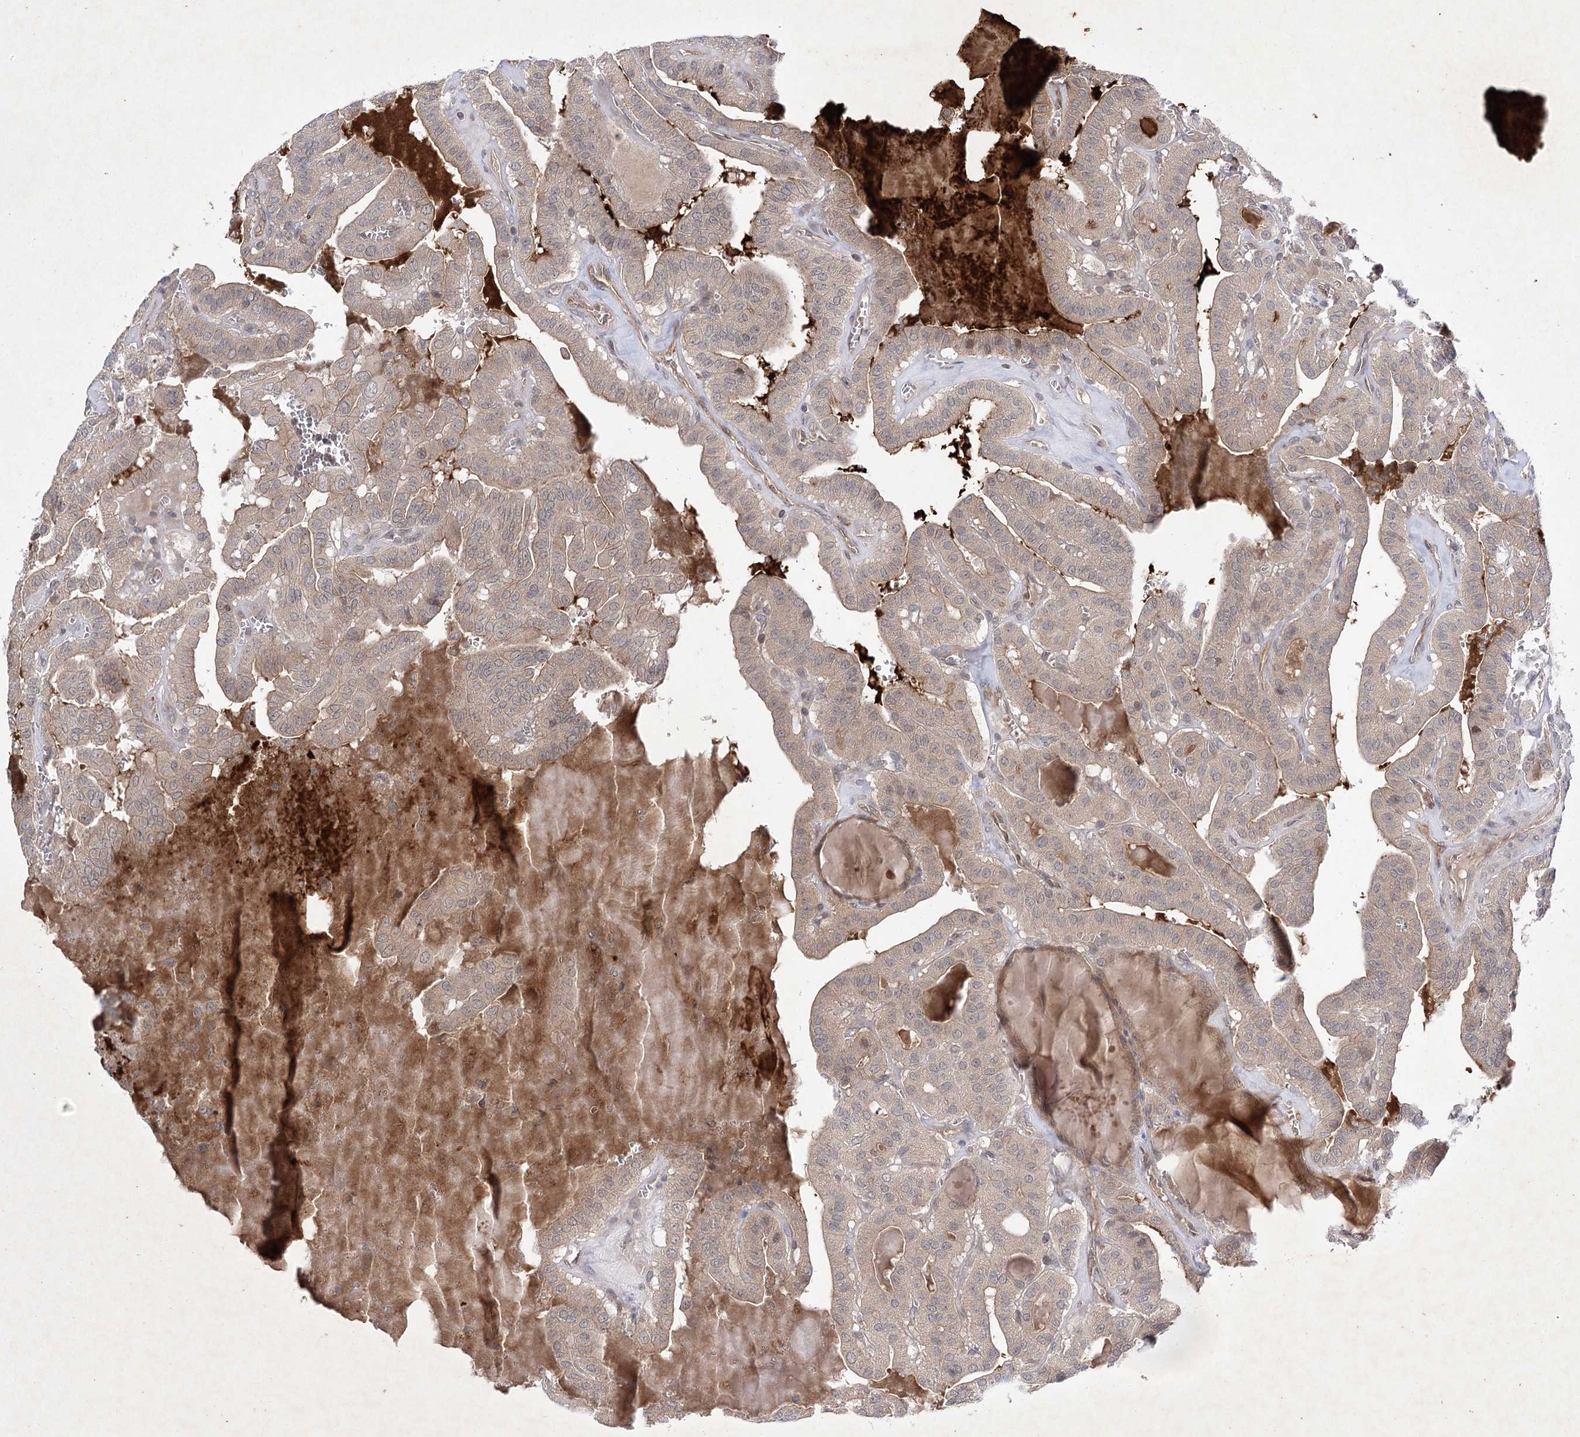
{"staining": {"intensity": "weak", "quantity": ">75%", "location": "cytoplasmic/membranous,nuclear"}, "tissue": "thyroid cancer", "cell_type": "Tumor cells", "image_type": "cancer", "snomed": [{"axis": "morphology", "description": "Papillary adenocarcinoma, NOS"}, {"axis": "topography", "description": "Thyroid gland"}], "caption": "Immunohistochemistry image of neoplastic tissue: human thyroid papillary adenocarcinoma stained using IHC shows low levels of weak protein expression localized specifically in the cytoplasmic/membranous and nuclear of tumor cells, appearing as a cytoplasmic/membranous and nuclear brown color.", "gene": "BCR", "patient": {"sex": "male", "age": 52}}